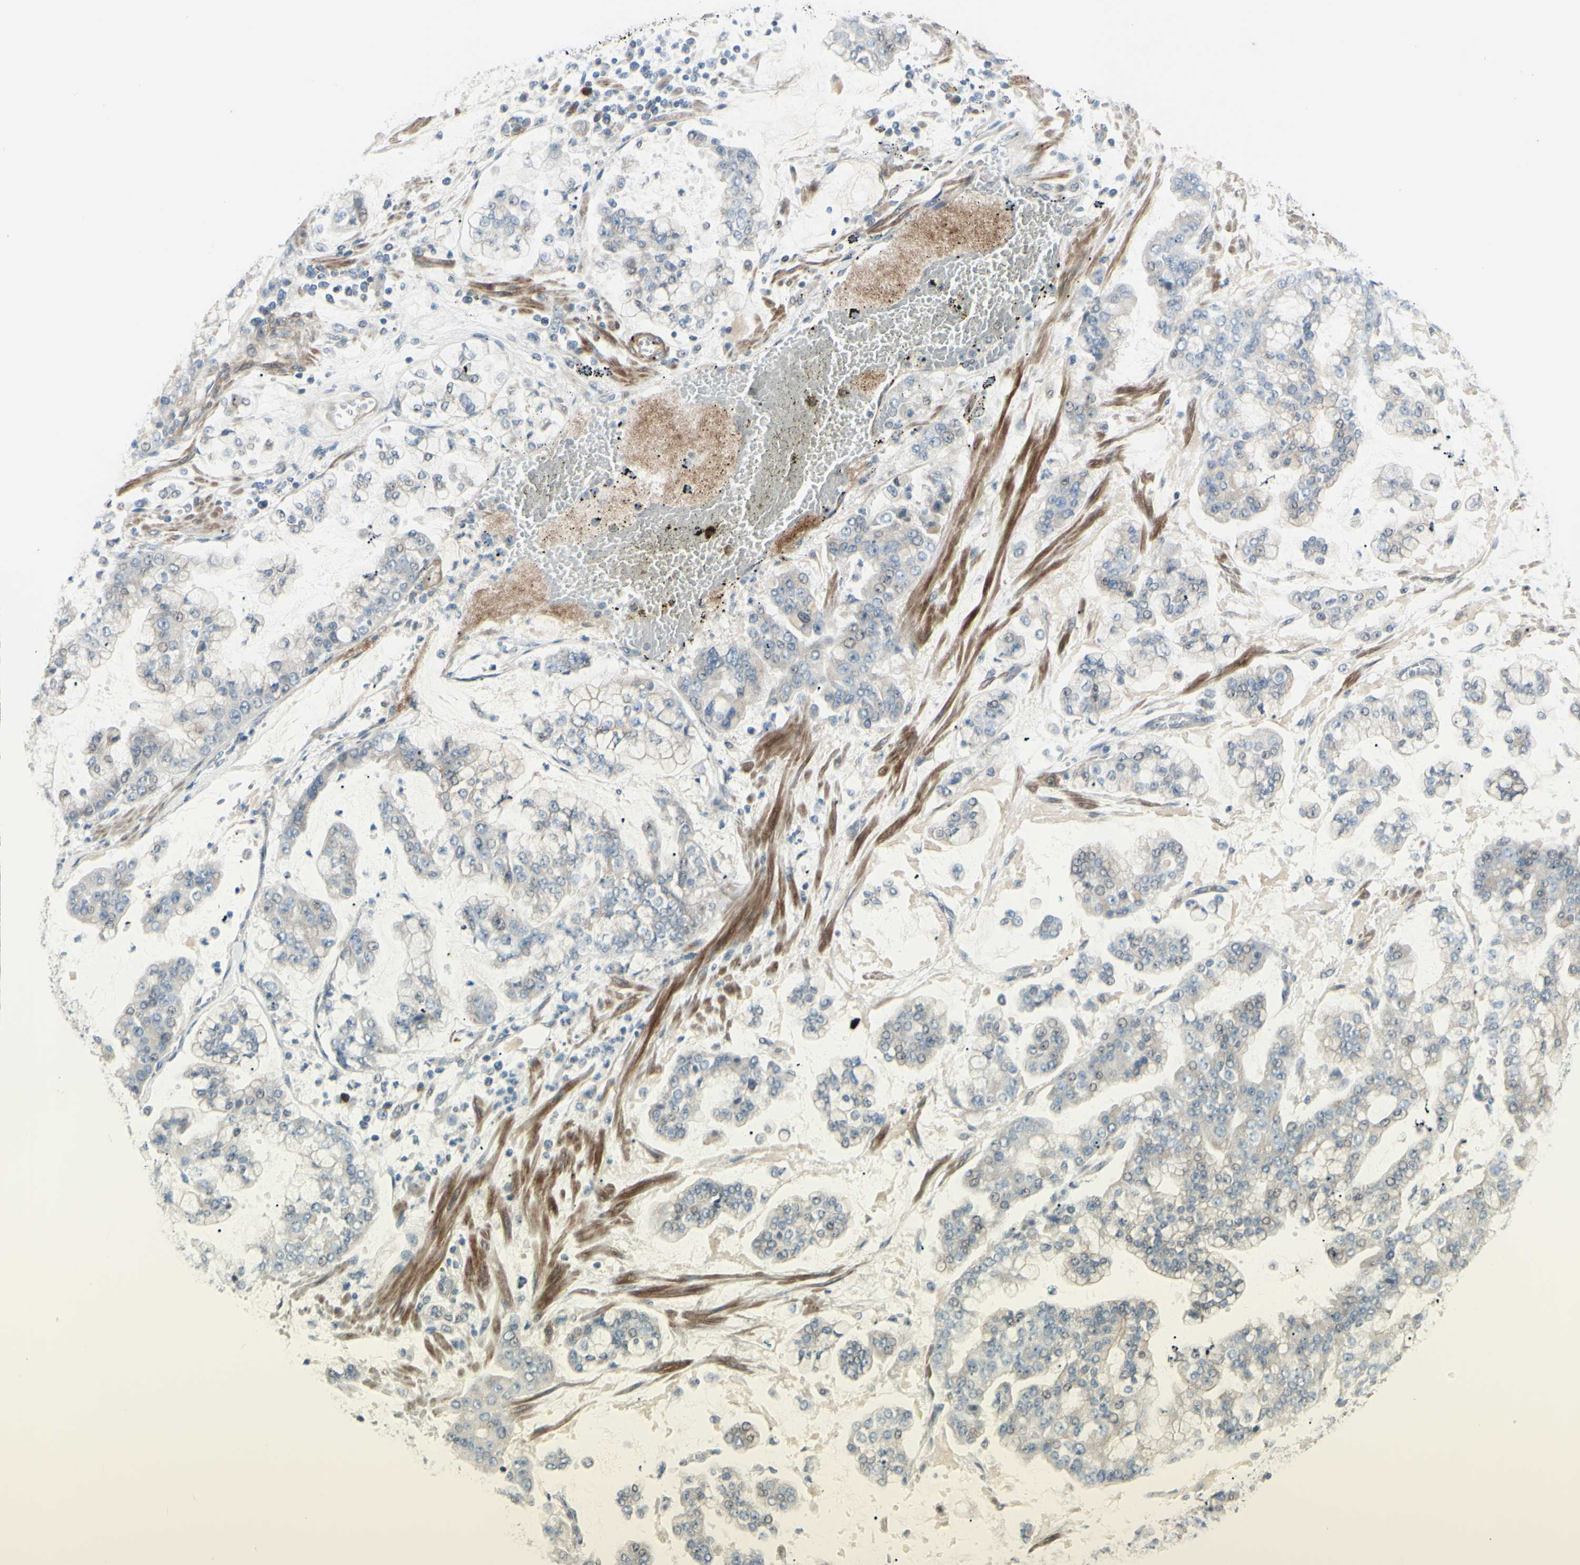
{"staining": {"intensity": "weak", "quantity": "25%-75%", "location": "cytoplasmic/membranous"}, "tissue": "stomach cancer", "cell_type": "Tumor cells", "image_type": "cancer", "snomed": [{"axis": "morphology", "description": "Normal tissue, NOS"}, {"axis": "morphology", "description": "Adenocarcinoma, NOS"}, {"axis": "topography", "description": "Stomach, upper"}, {"axis": "topography", "description": "Stomach"}], "caption": "Stomach adenocarcinoma was stained to show a protein in brown. There is low levels of weak cytoplasmic/membranous expression in approximately 25%-75% of tumor cells.", "gene": "LRRK1", "patient": {"sex": "male", "age": 76}}